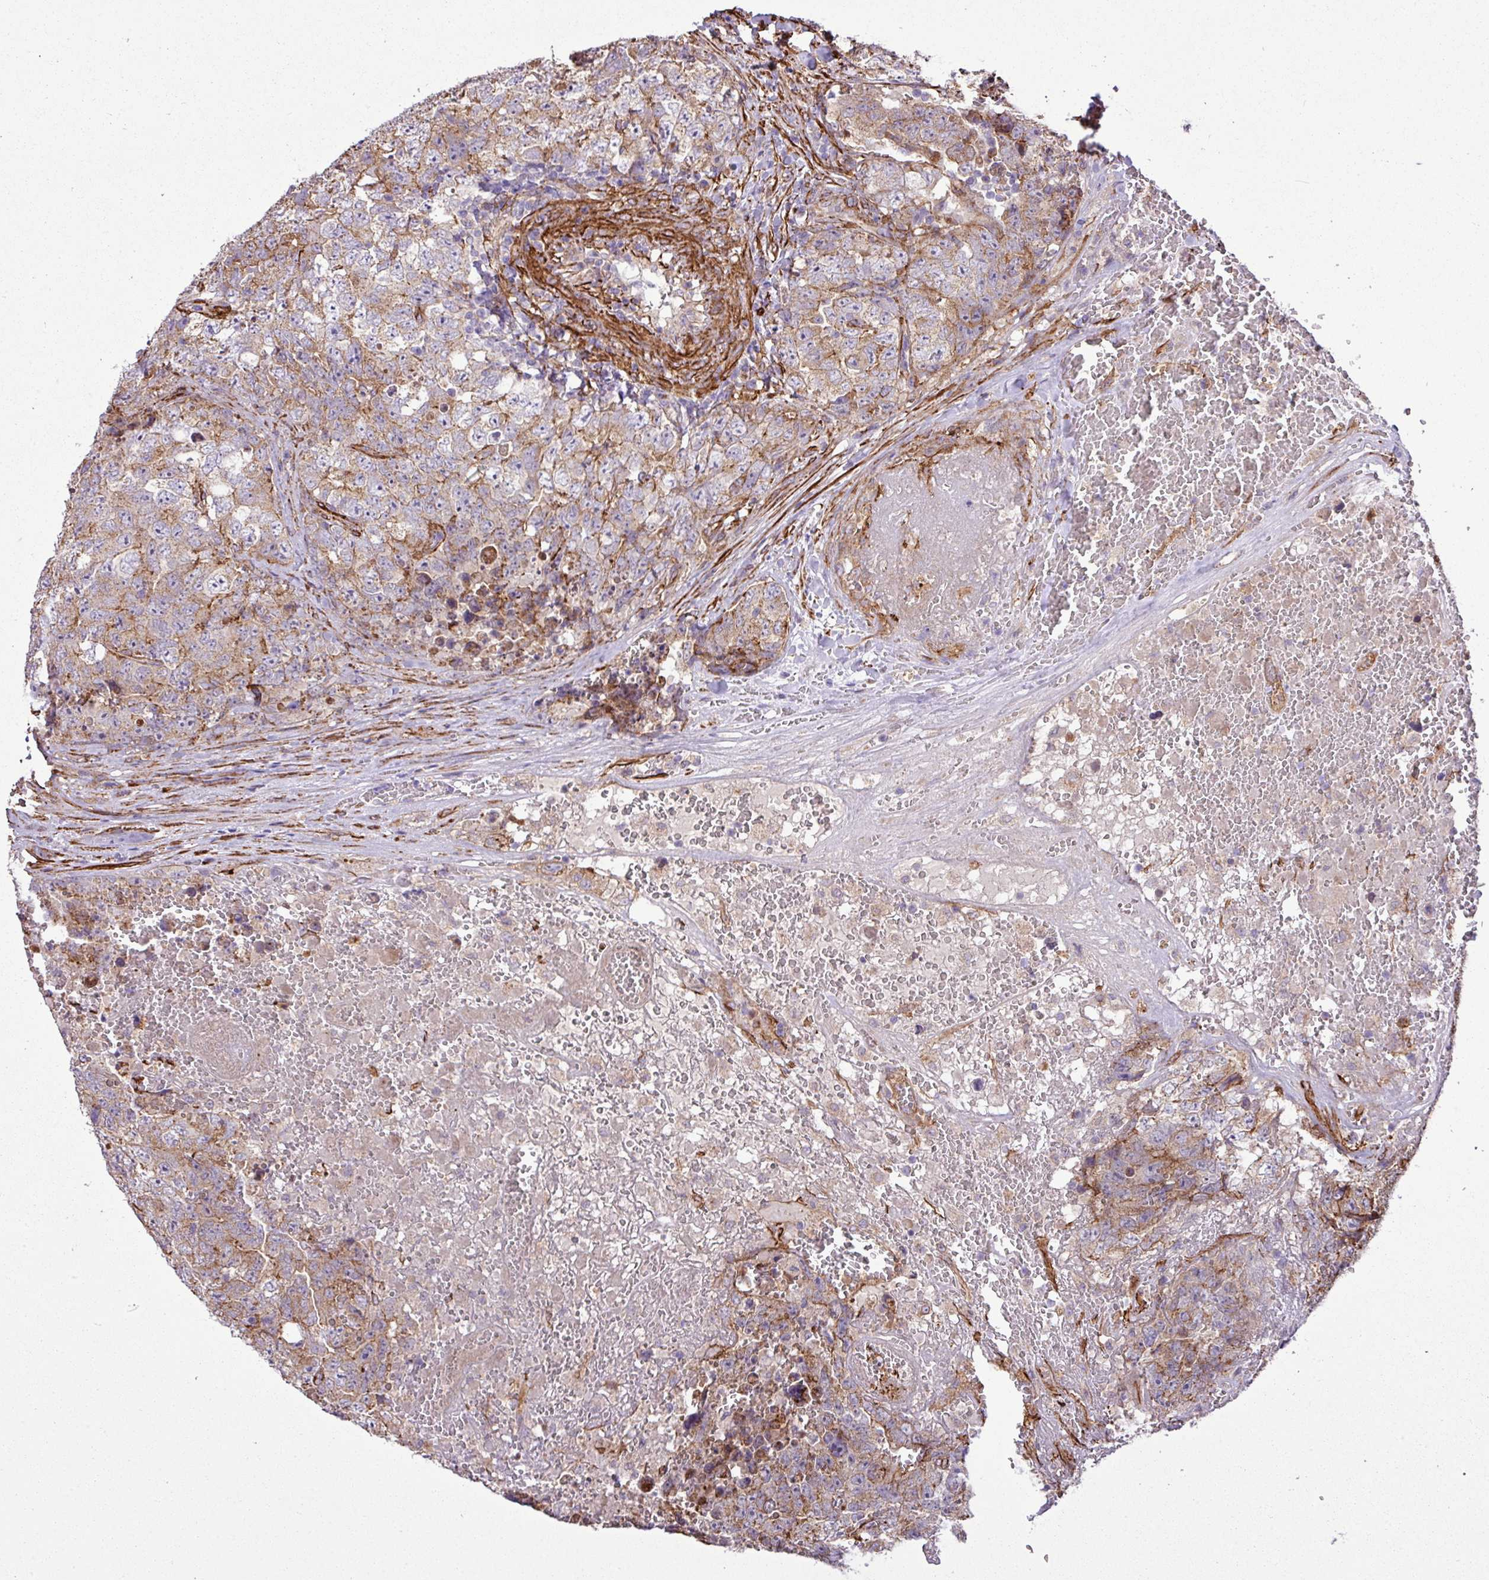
{"staining": {"intensity": "moderate", "quantity": ">75%", "location": "cytoplasmic/membranous"}, "tissue": "testis cancer", "cell_type": "Tumor cells", "image_type": "cancer", "snomed": [{"axis": "morphology", "description": "Seminoma, NOS"}, {"axis": "morphology", "description": "Teratoma, malignant, NOS"}, {"axis": "topography", "description": "Testis"}], "caption": "Testis cancer (malignant teratoma) stained with a brown dye demonstrates moderate cytoplasmic/membranous positive expression in about >75% of tumor cells.", "gene": "FAM47E", "patient": {"sex": "male", "age": 34}}